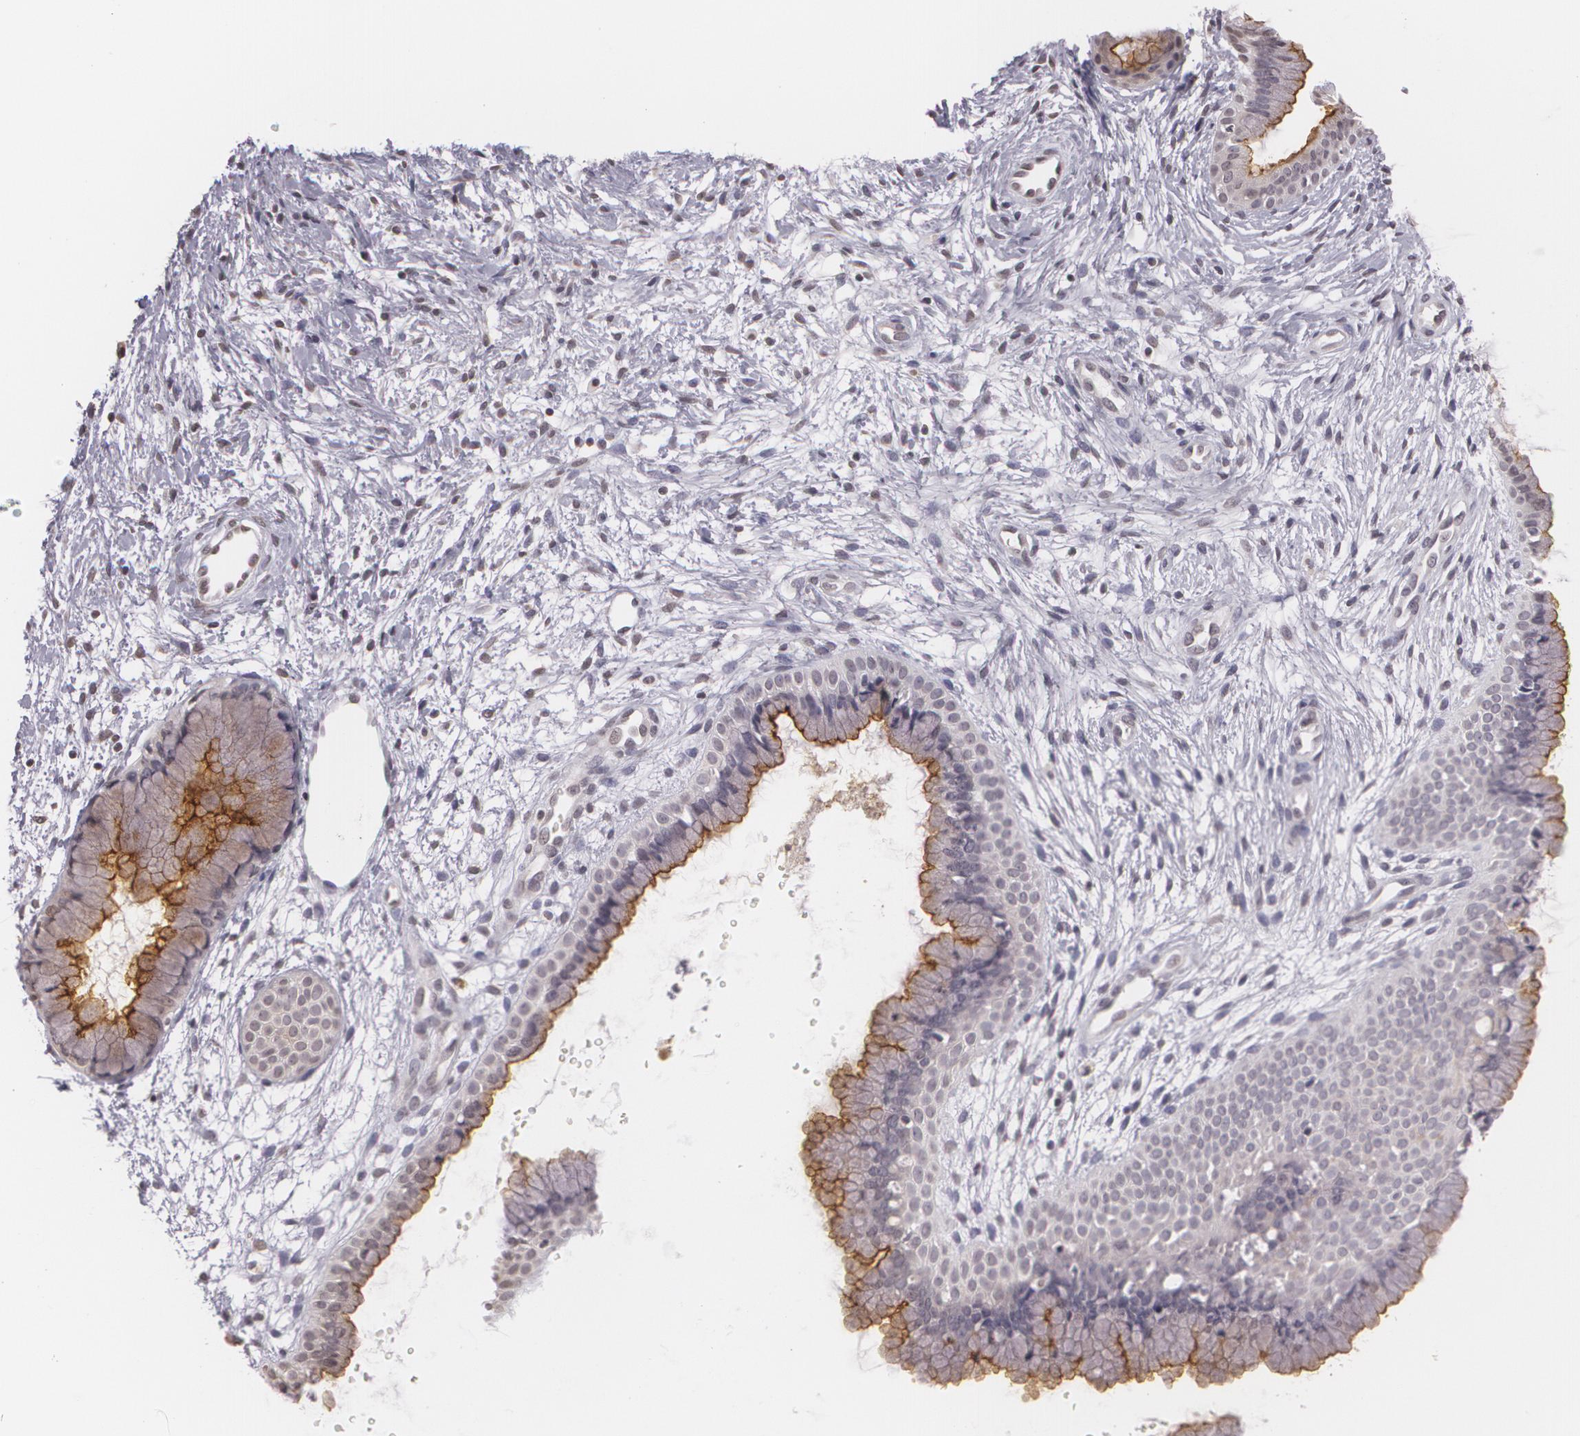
{"staining": {"intensity": "moderate", "quantity": ">75%", "location": "cytoplasmic/membranous"}, "tissue": "cervix", "cell_type": "Glandular cells", "image_type": "normal", "snomed": [{"axis": "morphology", "description": "Normal tissue, NOS"}, {"axis": "topography", "description": "Cervix"}], "caption": "Glandular cells demonstrate medium levels of moderate cytoplasmic/membranous positivity in approximately >75% of cells in benign cervix.", "gene": "MUC1", "patient": {"sex": "female", "age": 39}}